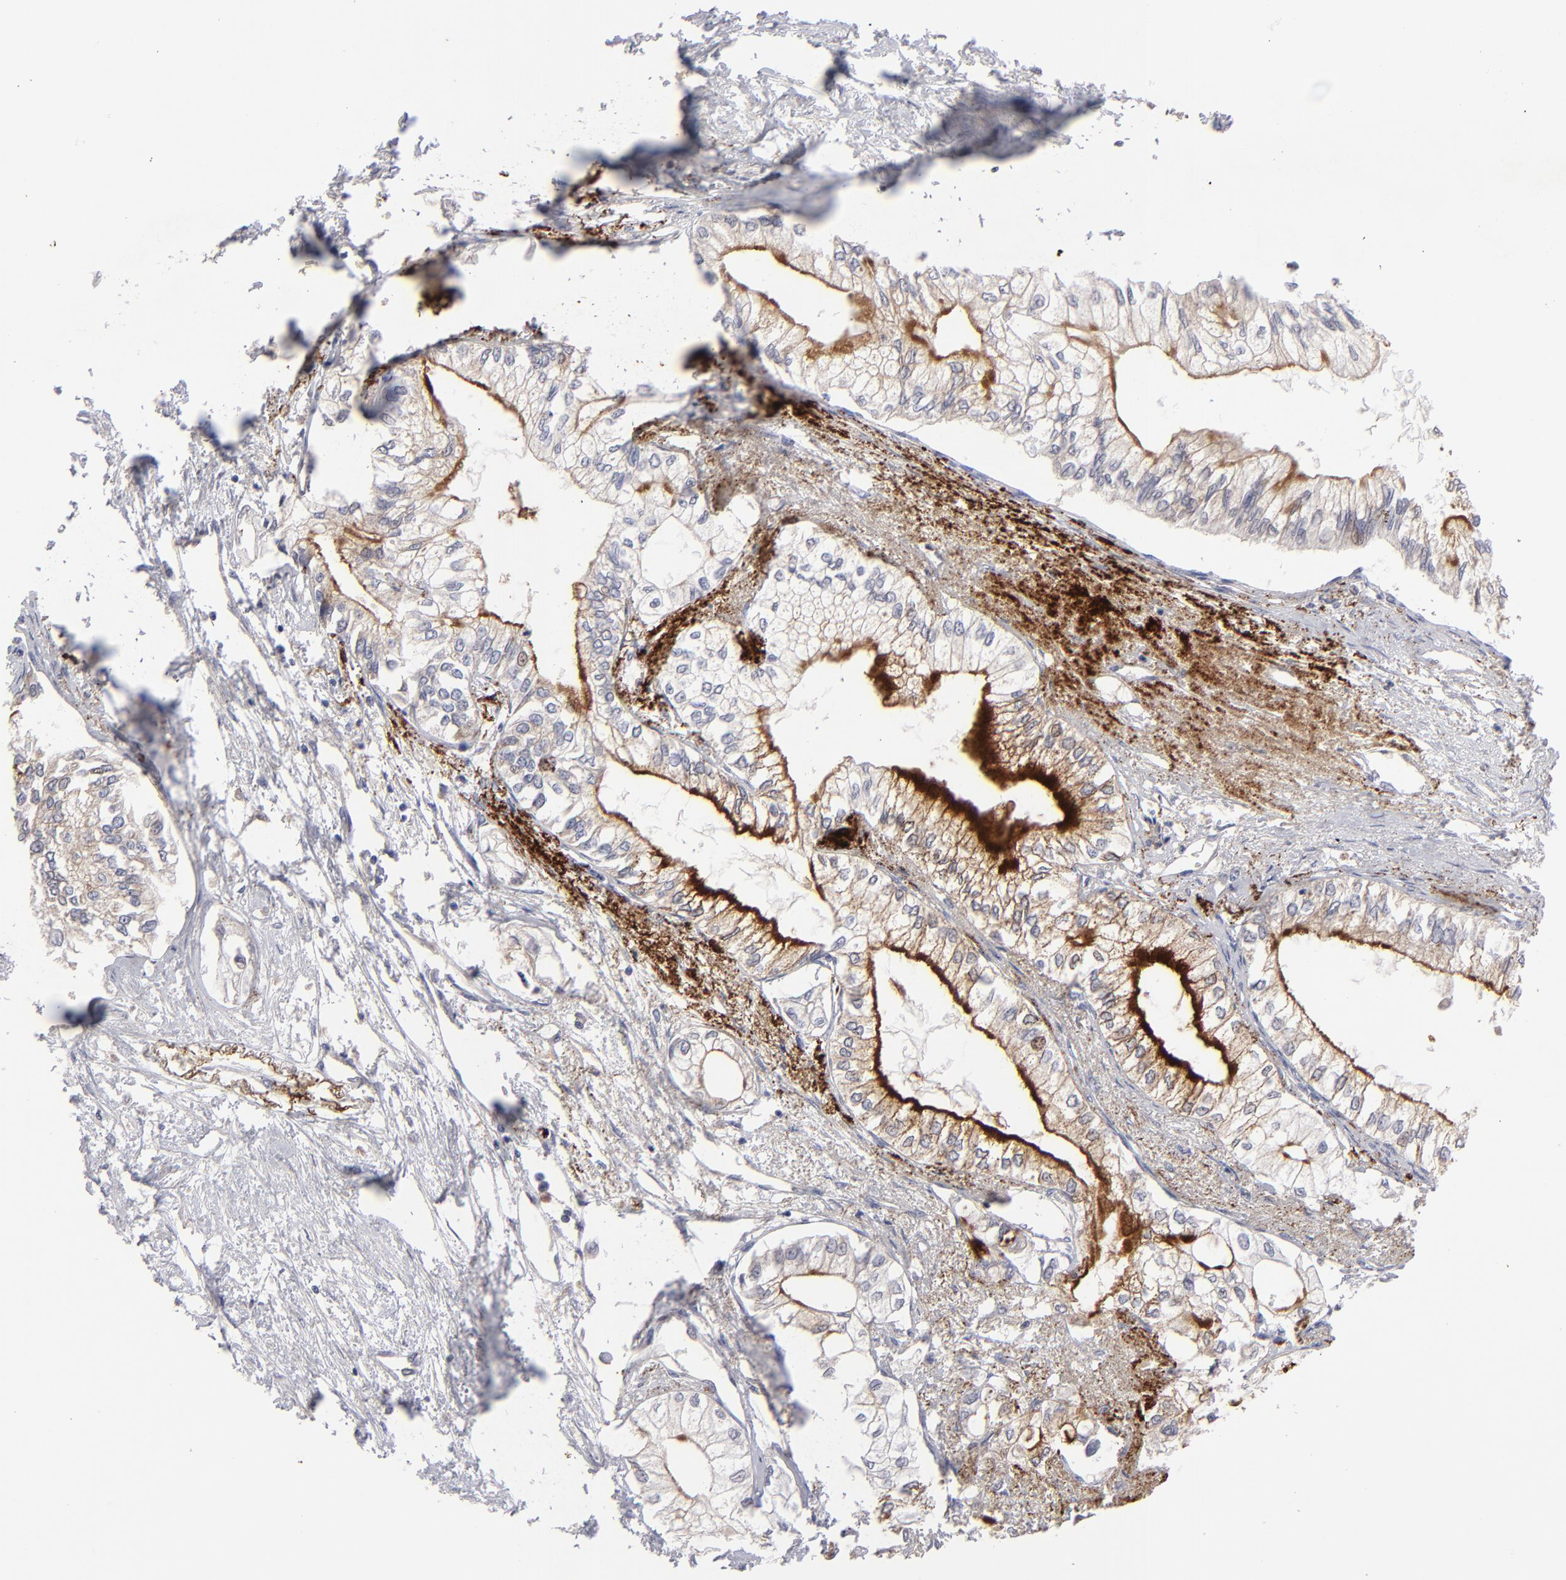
{"staining": {"intensity": "strong", "quantity": "25%-75%", "location": "cytoplasmic/membranous"}, "tissue": "pancreatic cancer", "cell_type": "Tumor cells", "image_type": "cancer", "snomed": [{"axis": "morphology", "description": "Adenocarcinoma, NOS"}, {"axis": "topography", "description": "Pancreas"}], "caption": "A photomicrograph of human pancreatic cancer stained for a protein demonstrates strong cytoplasmic/membranous brown staining in tumor cells.", "gene": "GPM6B", "patient": {"sex": "male", "age": 79}}